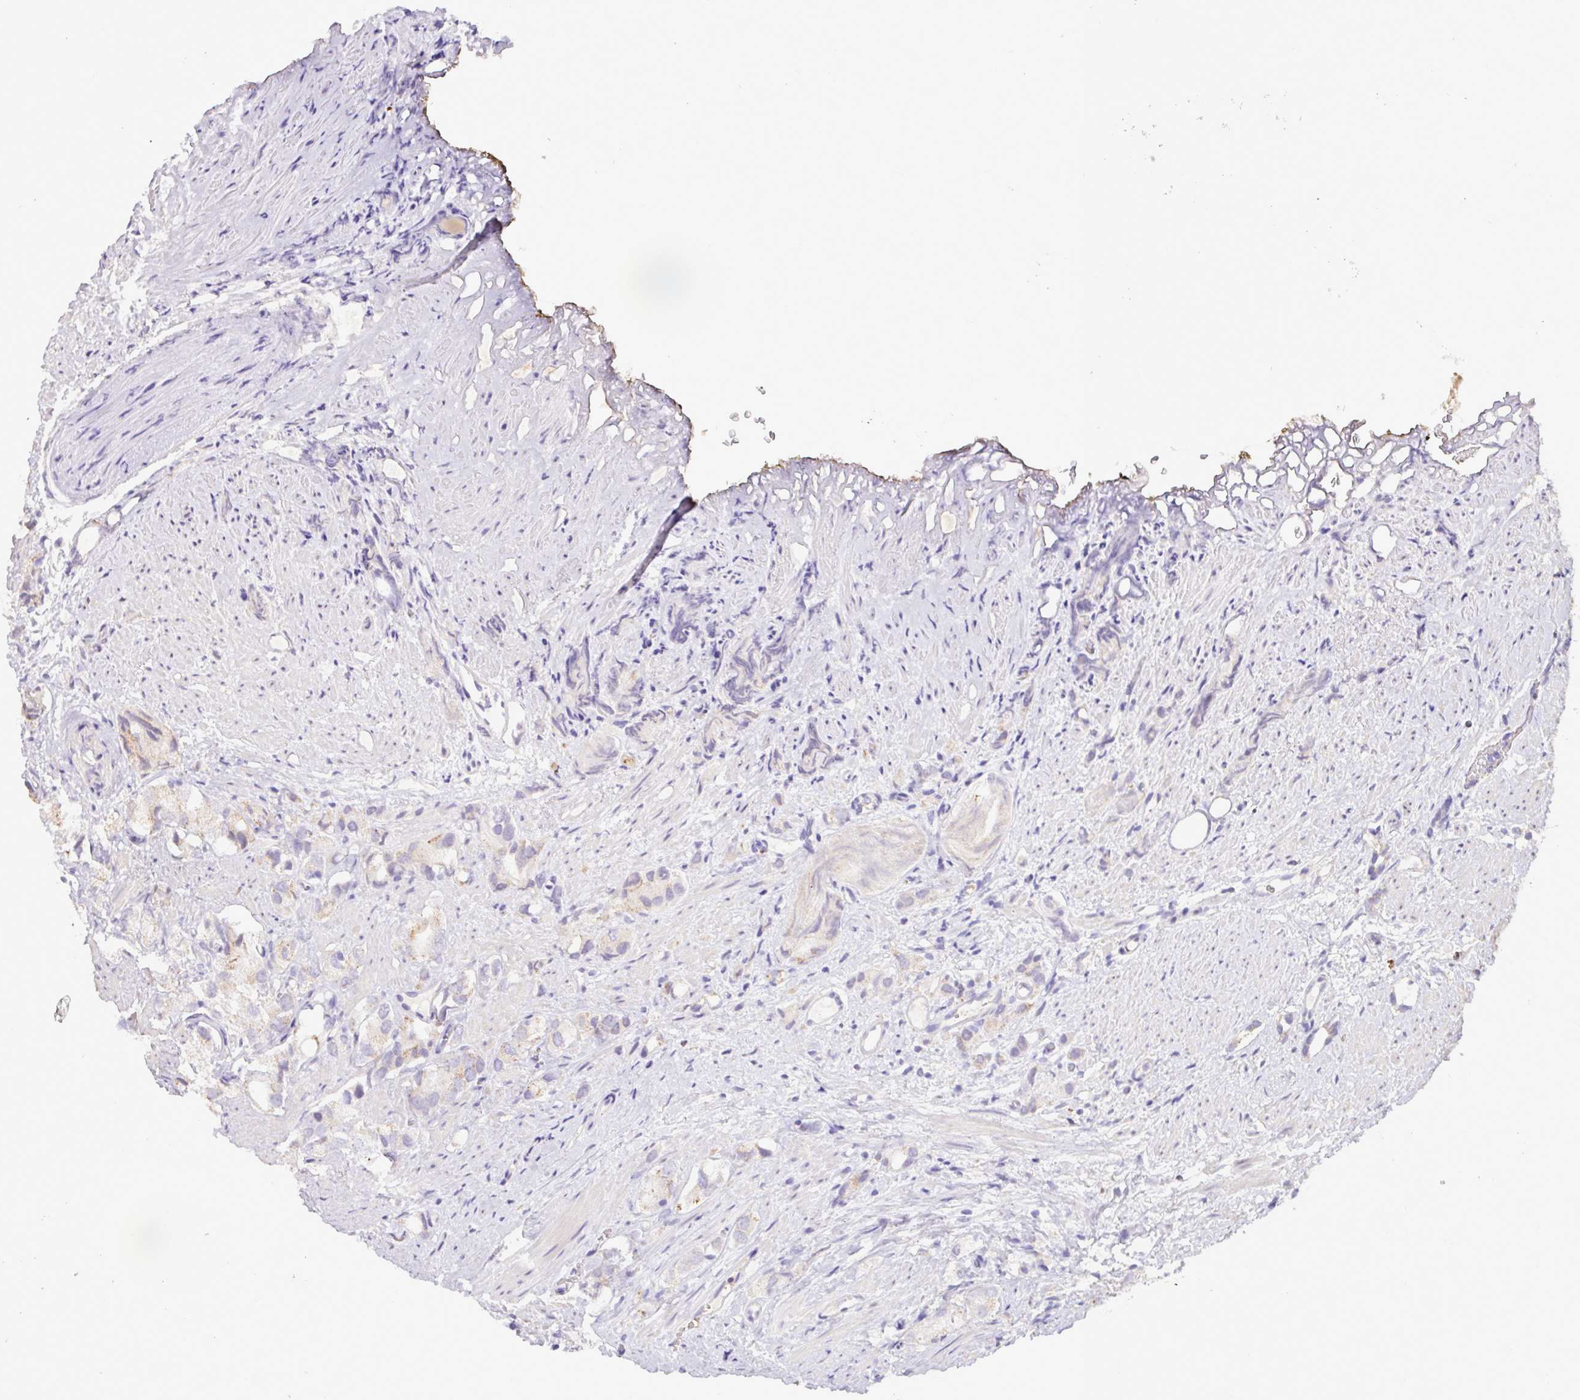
{"staining": {"intensity": "weak", "quantity": "<25%", "location": "cytoplasmic/membranous"}, "tissue": "prostate cancer", "cell_type": "Tumor cells", "image_type": "cancer", "snomed": [{"axis": "morphology", "description": "Adenocarcinoma, High grade"}, {"axis": "topography", "description": "Prostate"}], "caption": "Tumor cells show no significant staining in high-grade adenocarcinoma (prostate).", "gene": "CHST11", "patient": {"sex": "male", "age": 82}}